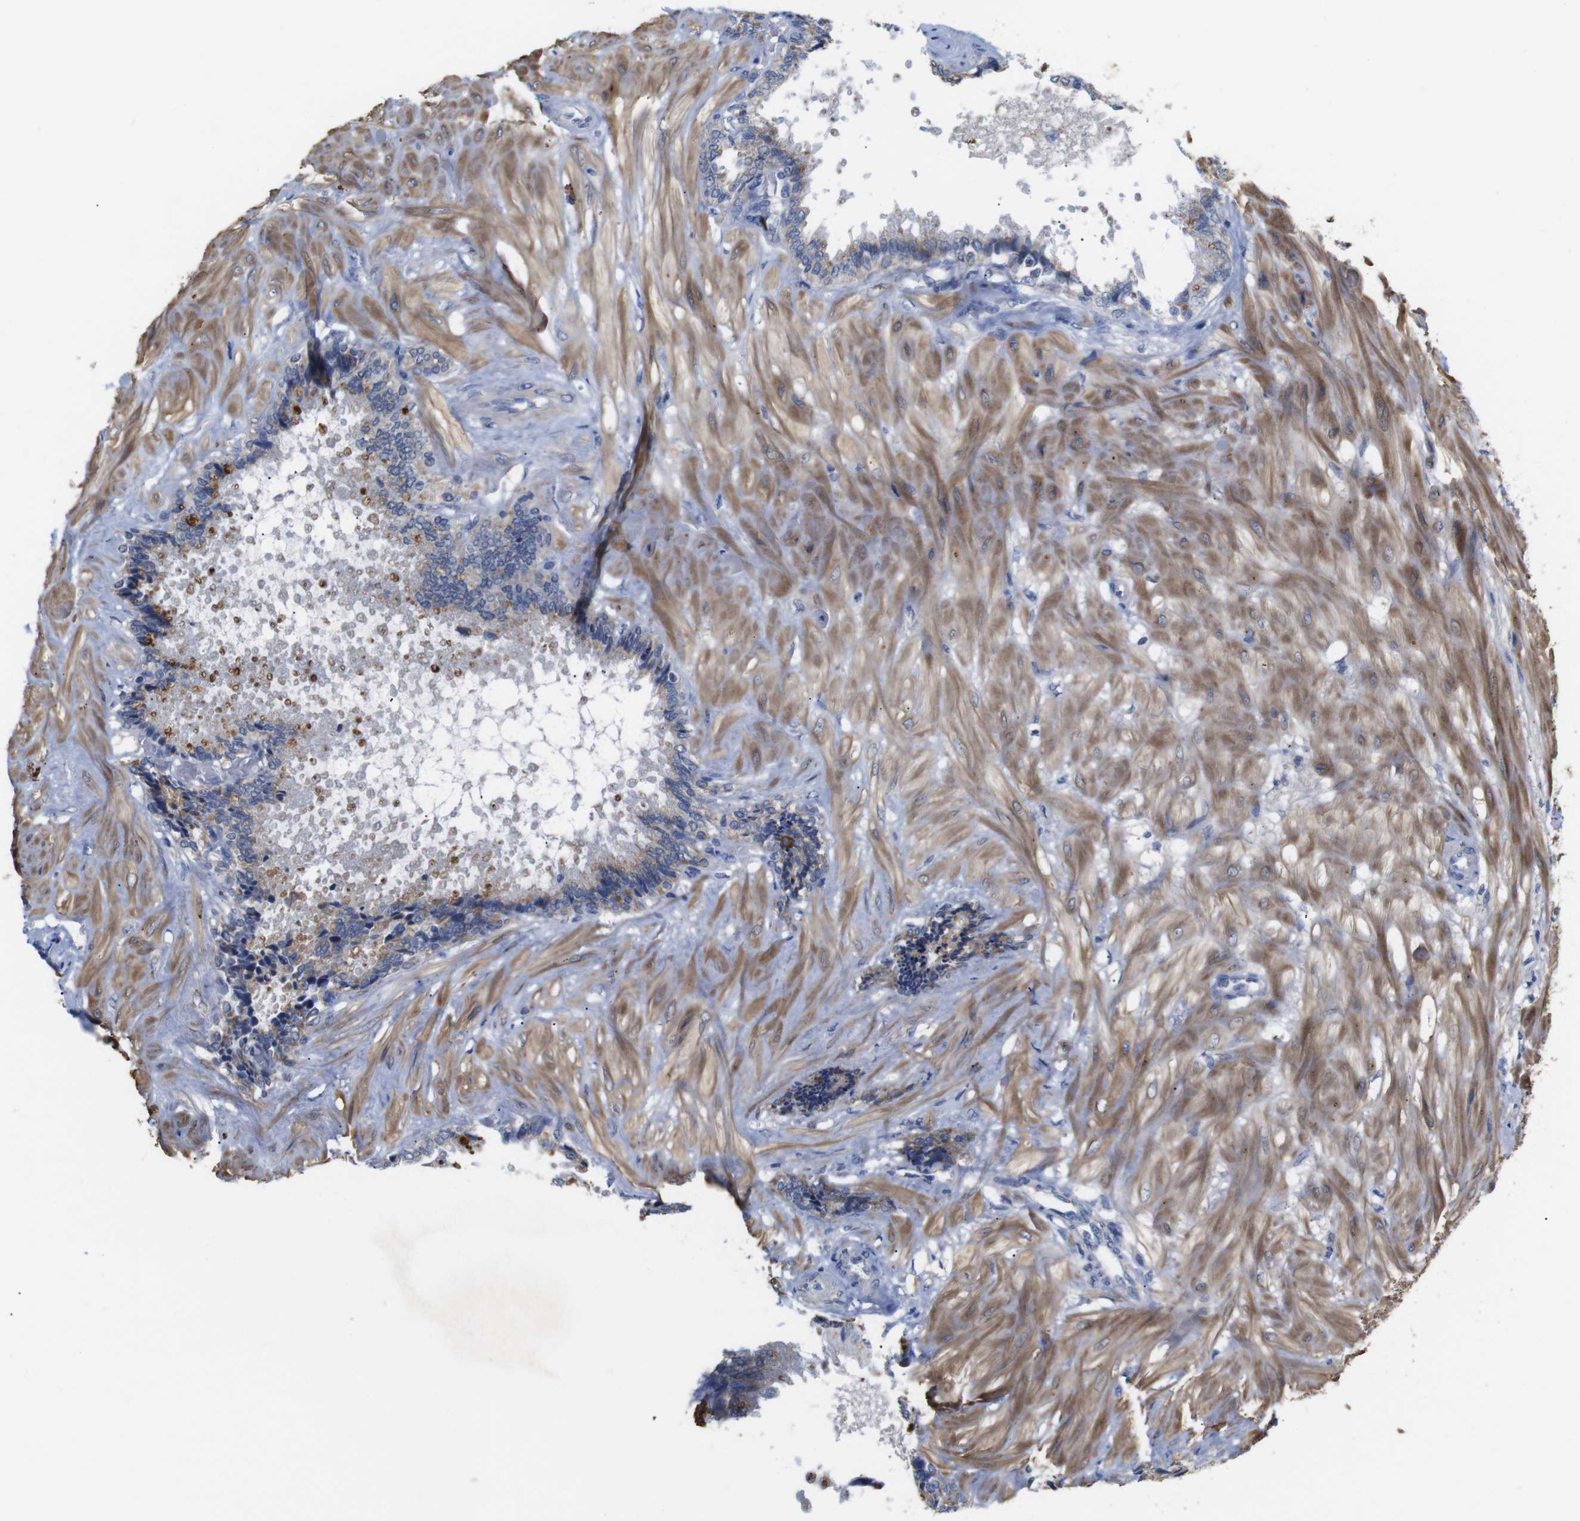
{"staining": {"intensity": "moderate", "quantity": ">75%", "location": "cytoplasmic/membranous"}, "tissue": "seminal vesicle", "cell_type": "Glandular cells", "image_type": "normal", "snomed": [{"axis": "morphology", "description": "Normal tissue, NOS"}, {"axis": "topography", "description": "Seminal veicle"}], "caption": "Immunohistochemical staining of unremarkable seminal vesicle shows >75% levels of moderate cytoplasmic/membranous protein expression in about >75% of glandular cells.", "gene": "LRRC55", "patient": {"sex": "male", "age": 46}}